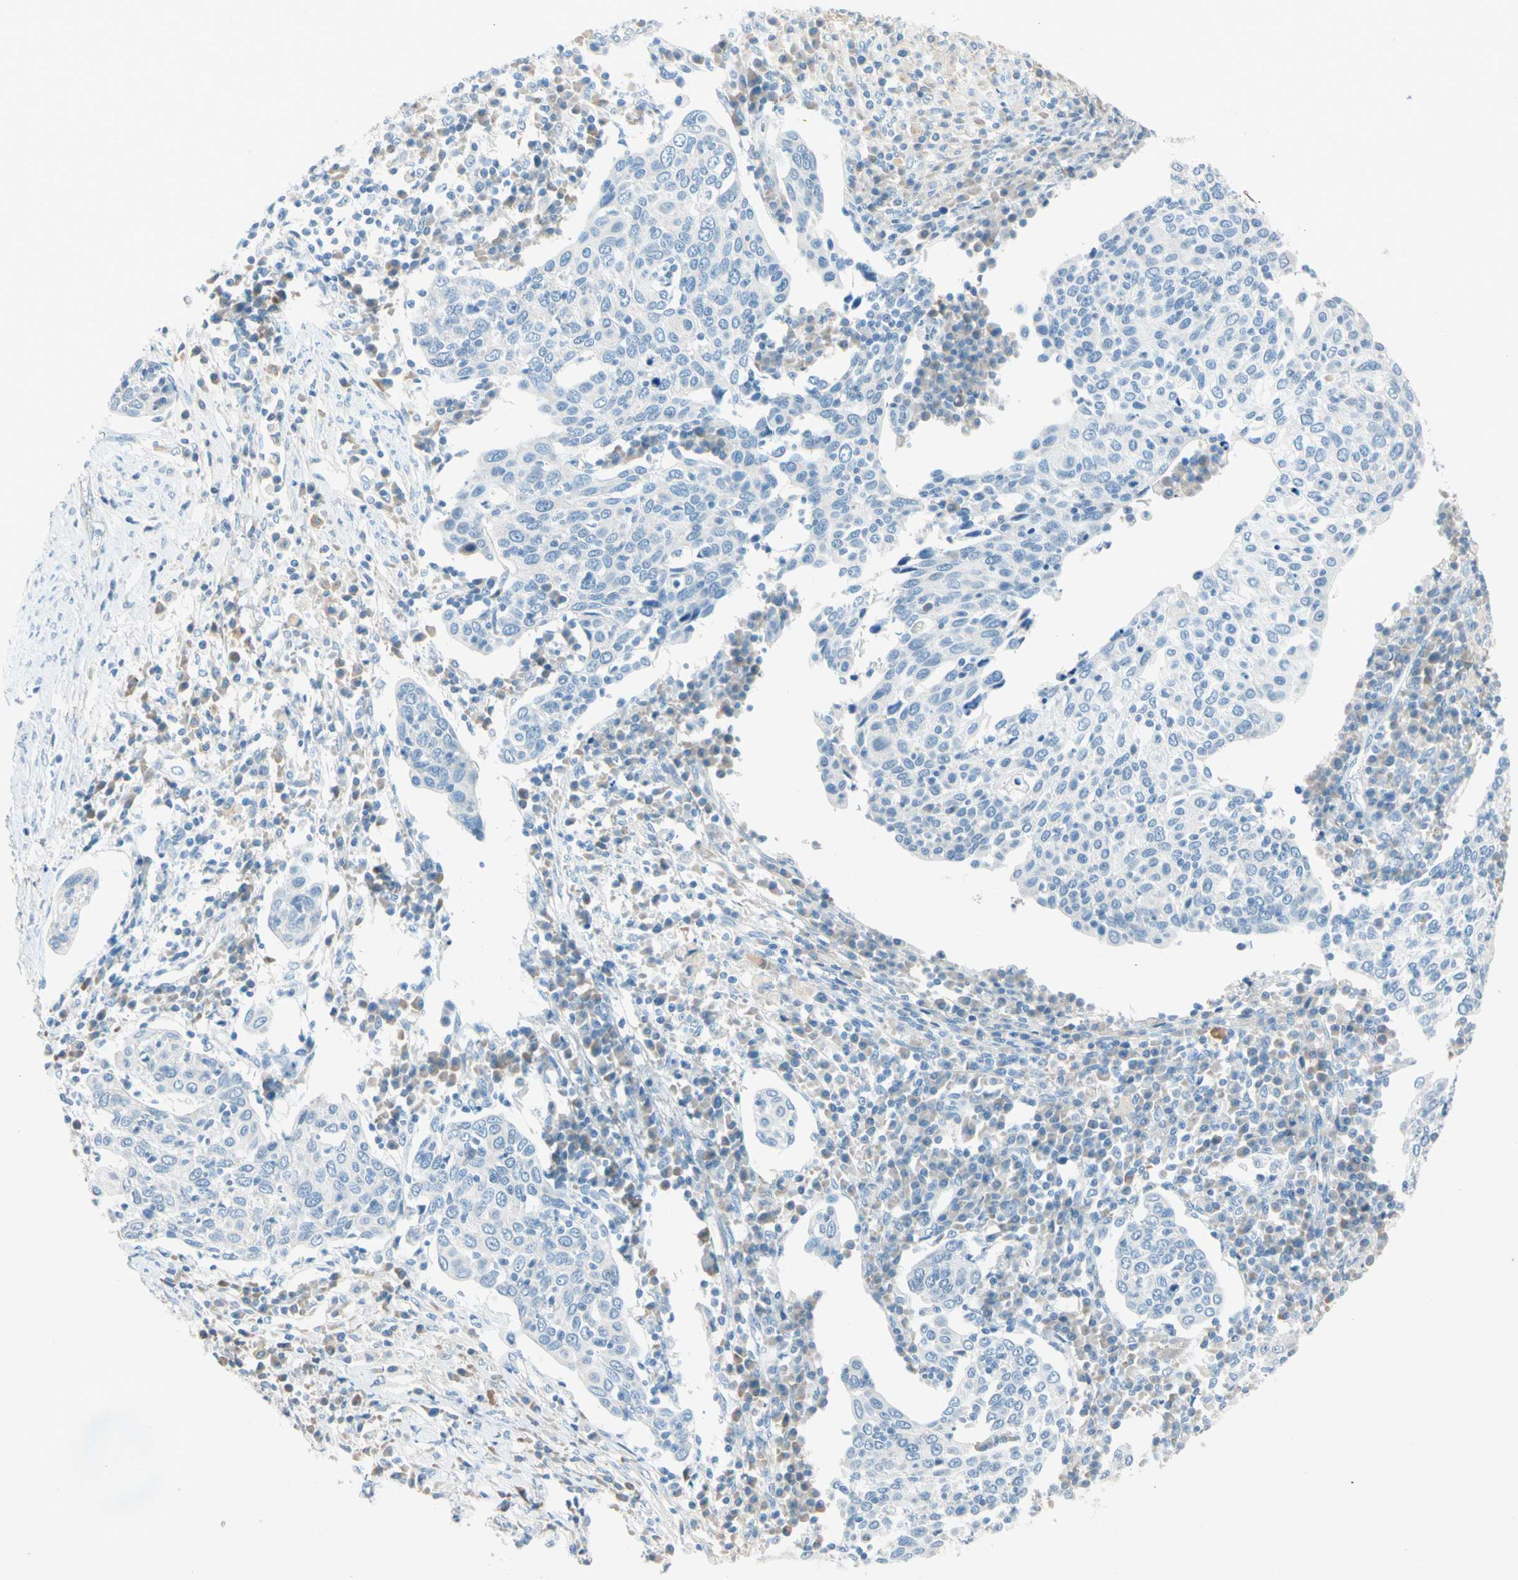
{"staining": {"intensity": "negative", "quantity": "none", "location": "none"}, "tissue": "cervical cancer", "cell_type": "Tumor cells", "image_type": "cancer", "snomed": [{"axis": "morphology", "description": "Squamous cell carcinoma, NOS"}, {"axis": "topography", "description": "Cervix"}], "caption": "Tumor cells are negative for brown protein staining in cervical cancer (squamous cell carcinoma). The staining was performed using DAB (3,3'-diaminobenzidine) to visualize the protein expression in brown, while the nuclei were stained in blue with hematoxylin (Magnification: 20x).", "gene": "SERPIND1", "patient": {"sex": "female", "age": 40}}